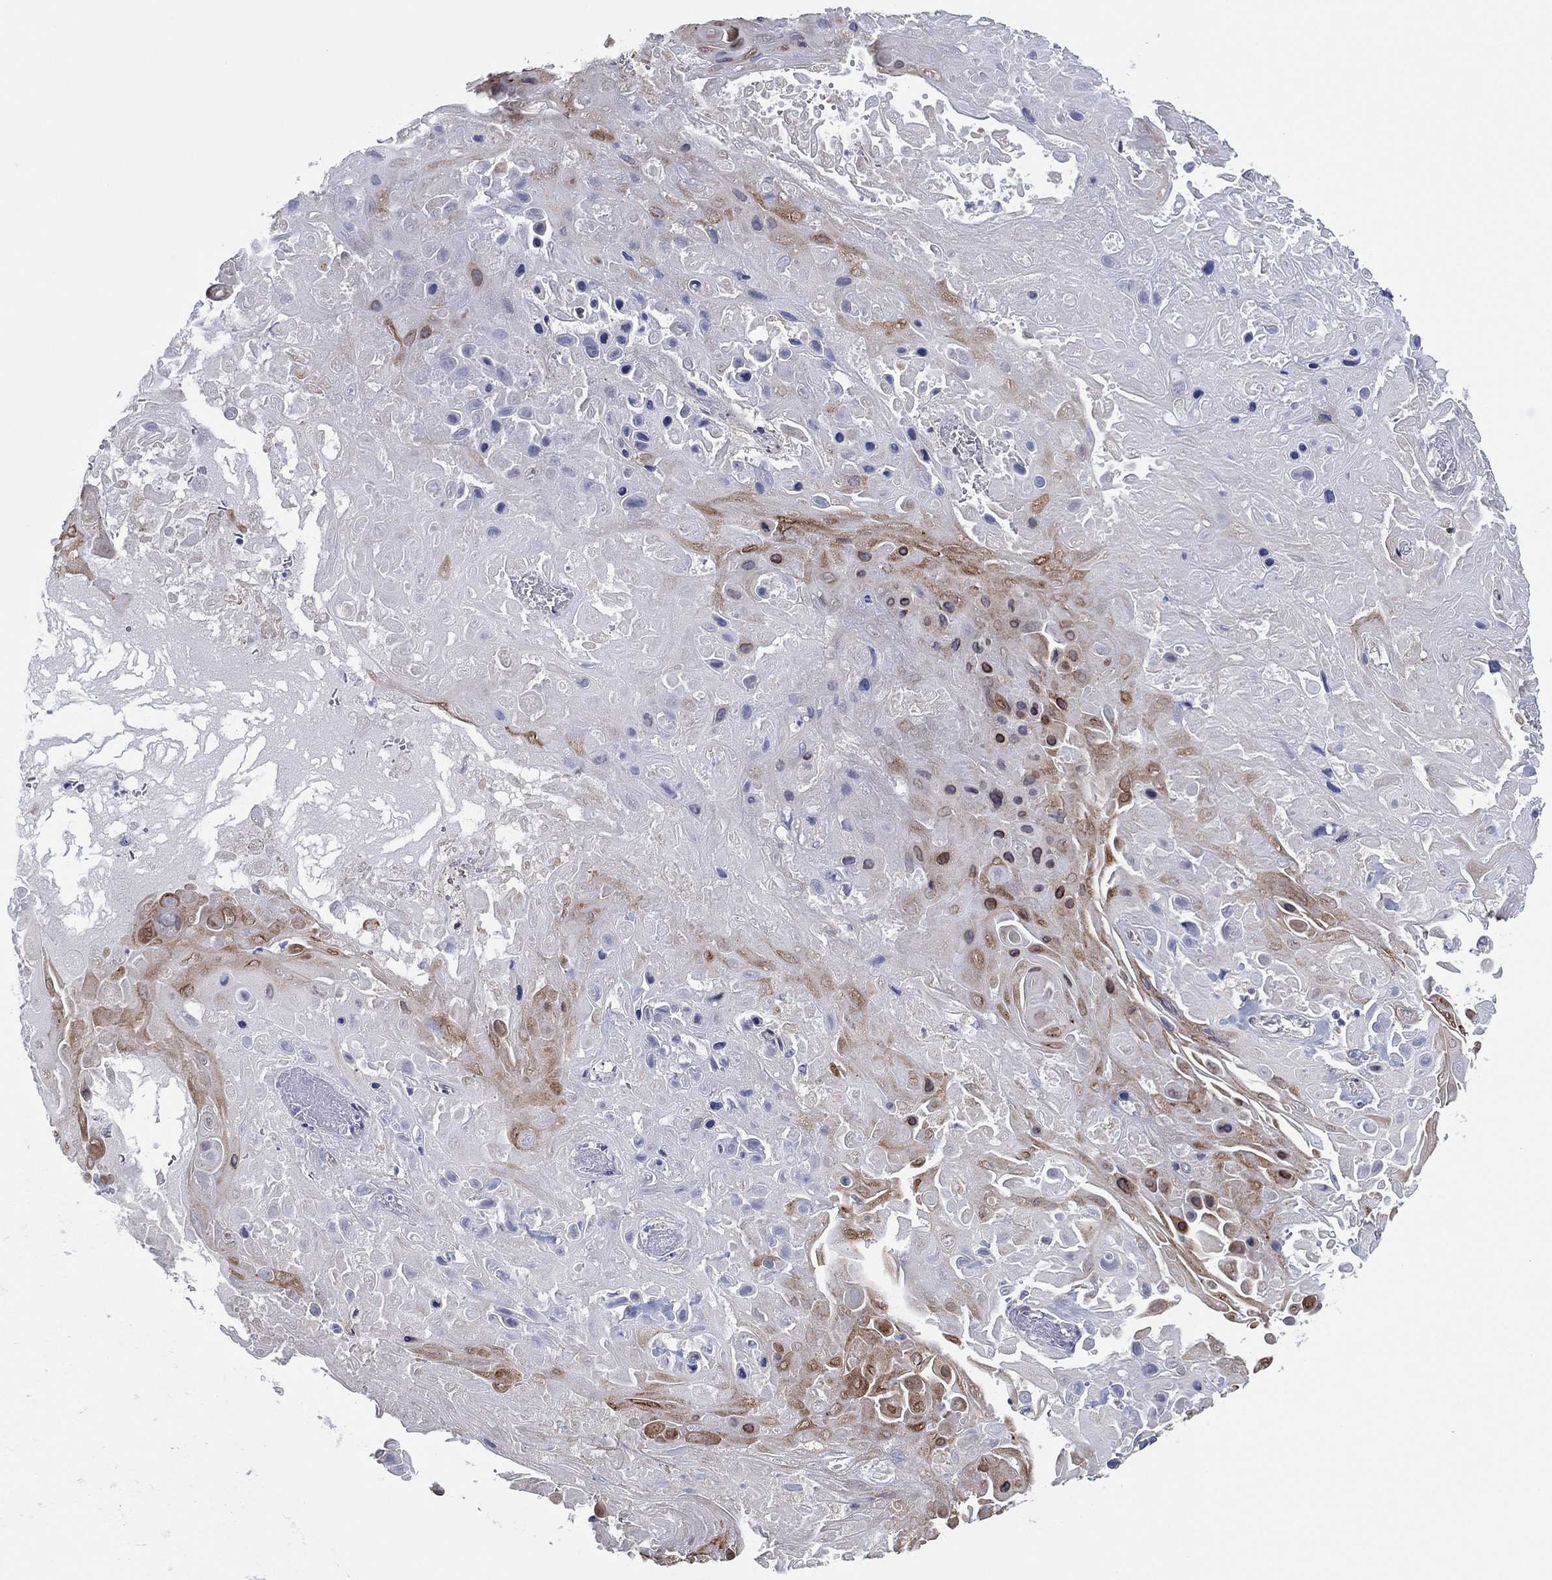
{"staining": {"intensity": "strong", "quantity": "<25%", "location": "cytoplasmic/membranous"}, "tissue": "skin cancer", "cell_type": "Tumor cells", "image_type": "cancer", "snomed": [{"axis": "morphology", "description": "Squamous cell carcinoma, NOS"}, {"axis": "topography", "description": "Skin"}], "caption": "The photomicrograph demonstrates a brown stain indicating the presence of a protein in the cytoplasmic/membranous of tumor cells in squamous cell carcinoma (skin).", "gene": "TMEM40", "patient": {"sex": "male", "age": 82}}